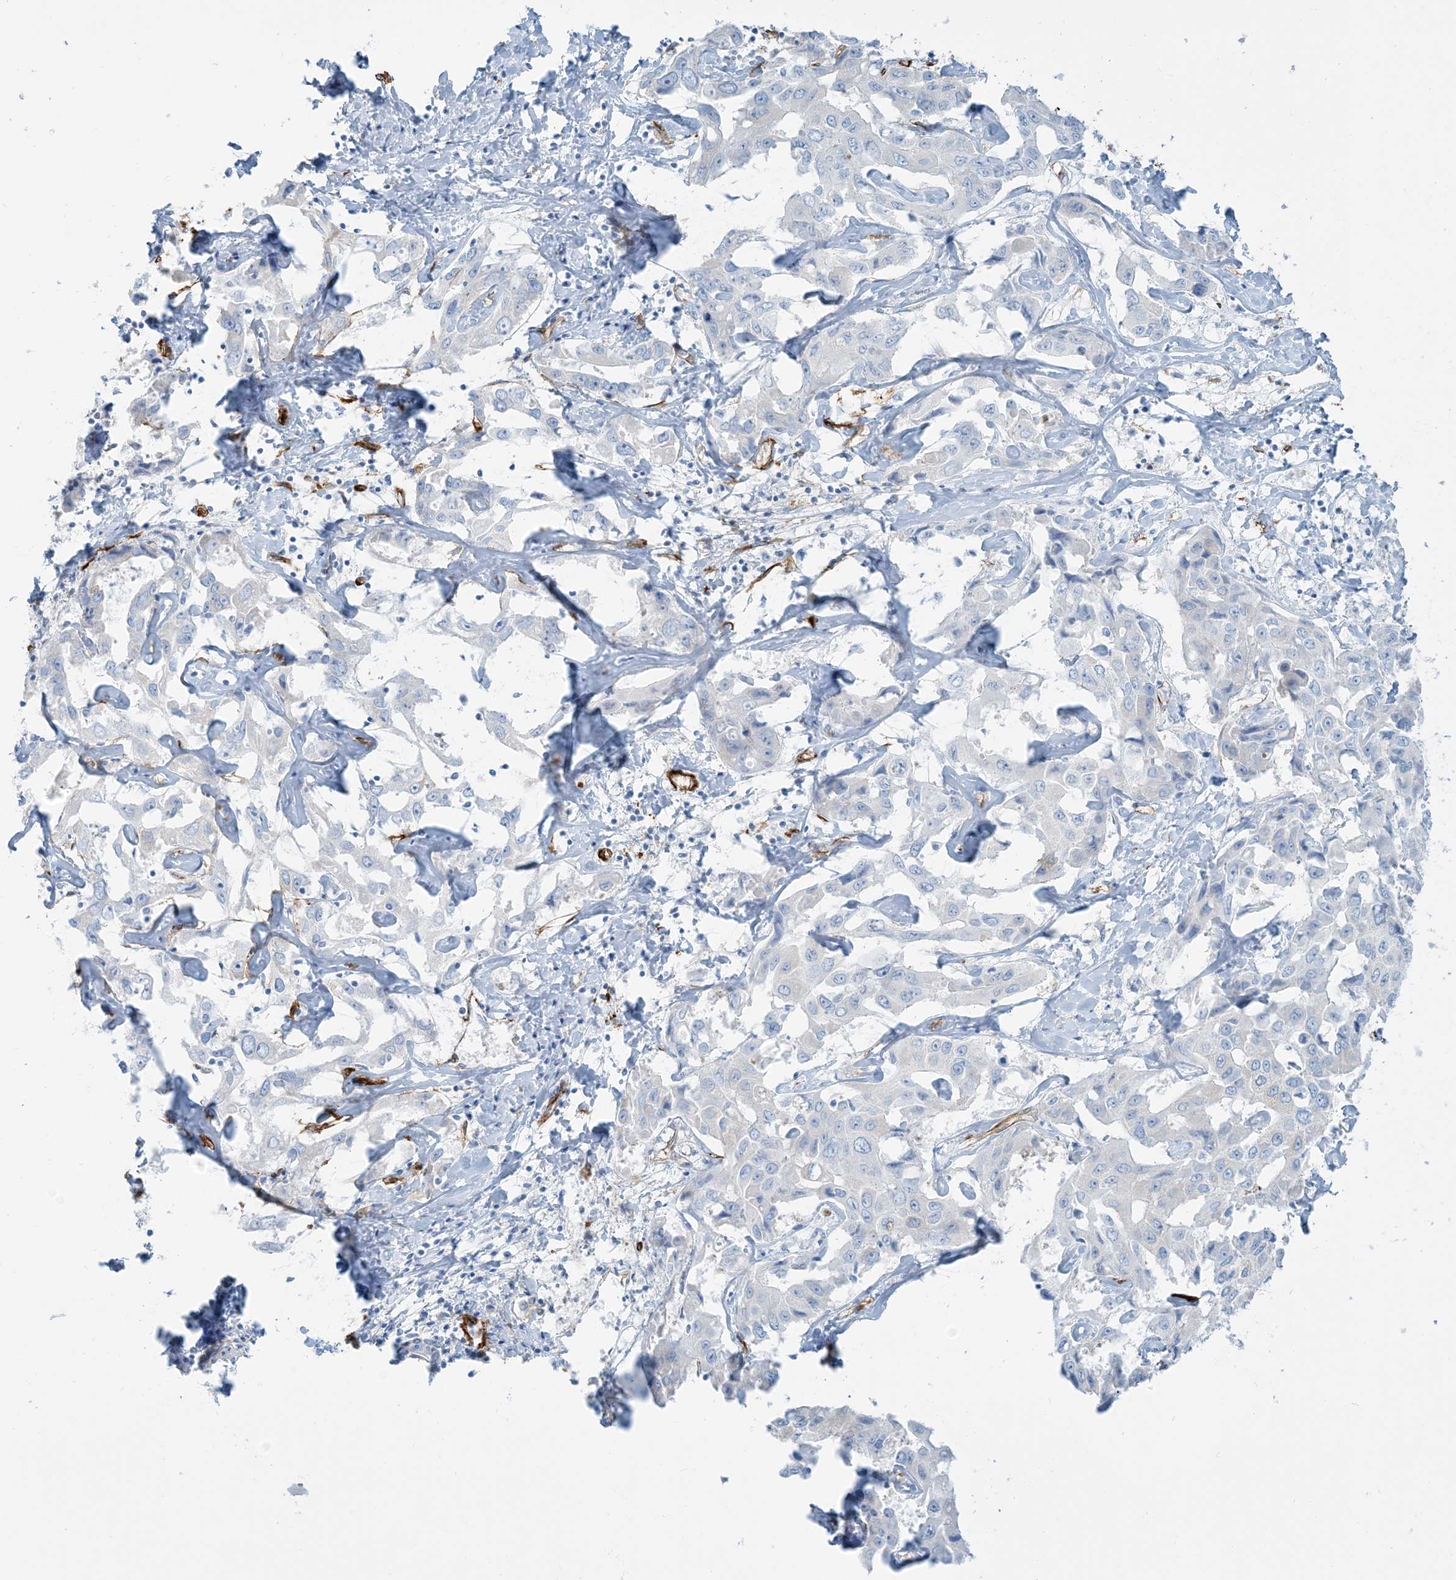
{"staining": {"intensity": "negative", "quantity": "none", "location": "none"}, "tissue": "liver cancer", "cell_type": "Tumor cells", "image_type": "cancer", "snomed": [{"axis": "morphology", "description": "Cholangiocarcinoma"}, {"axis": "topography", "description": "Liver"}], "caption": "Liver cancer (cholangiocarcinoma) was stained to show a protein in brown. There is no significant positivity in tumor cells. (Brightfield microscopy of DAB (3,3'-diaminobenzidine) immunohistochemistry (IHC) at high magnification).", "gene": "EPS8L3", "patient": {"sex": "male", "age": 59}}